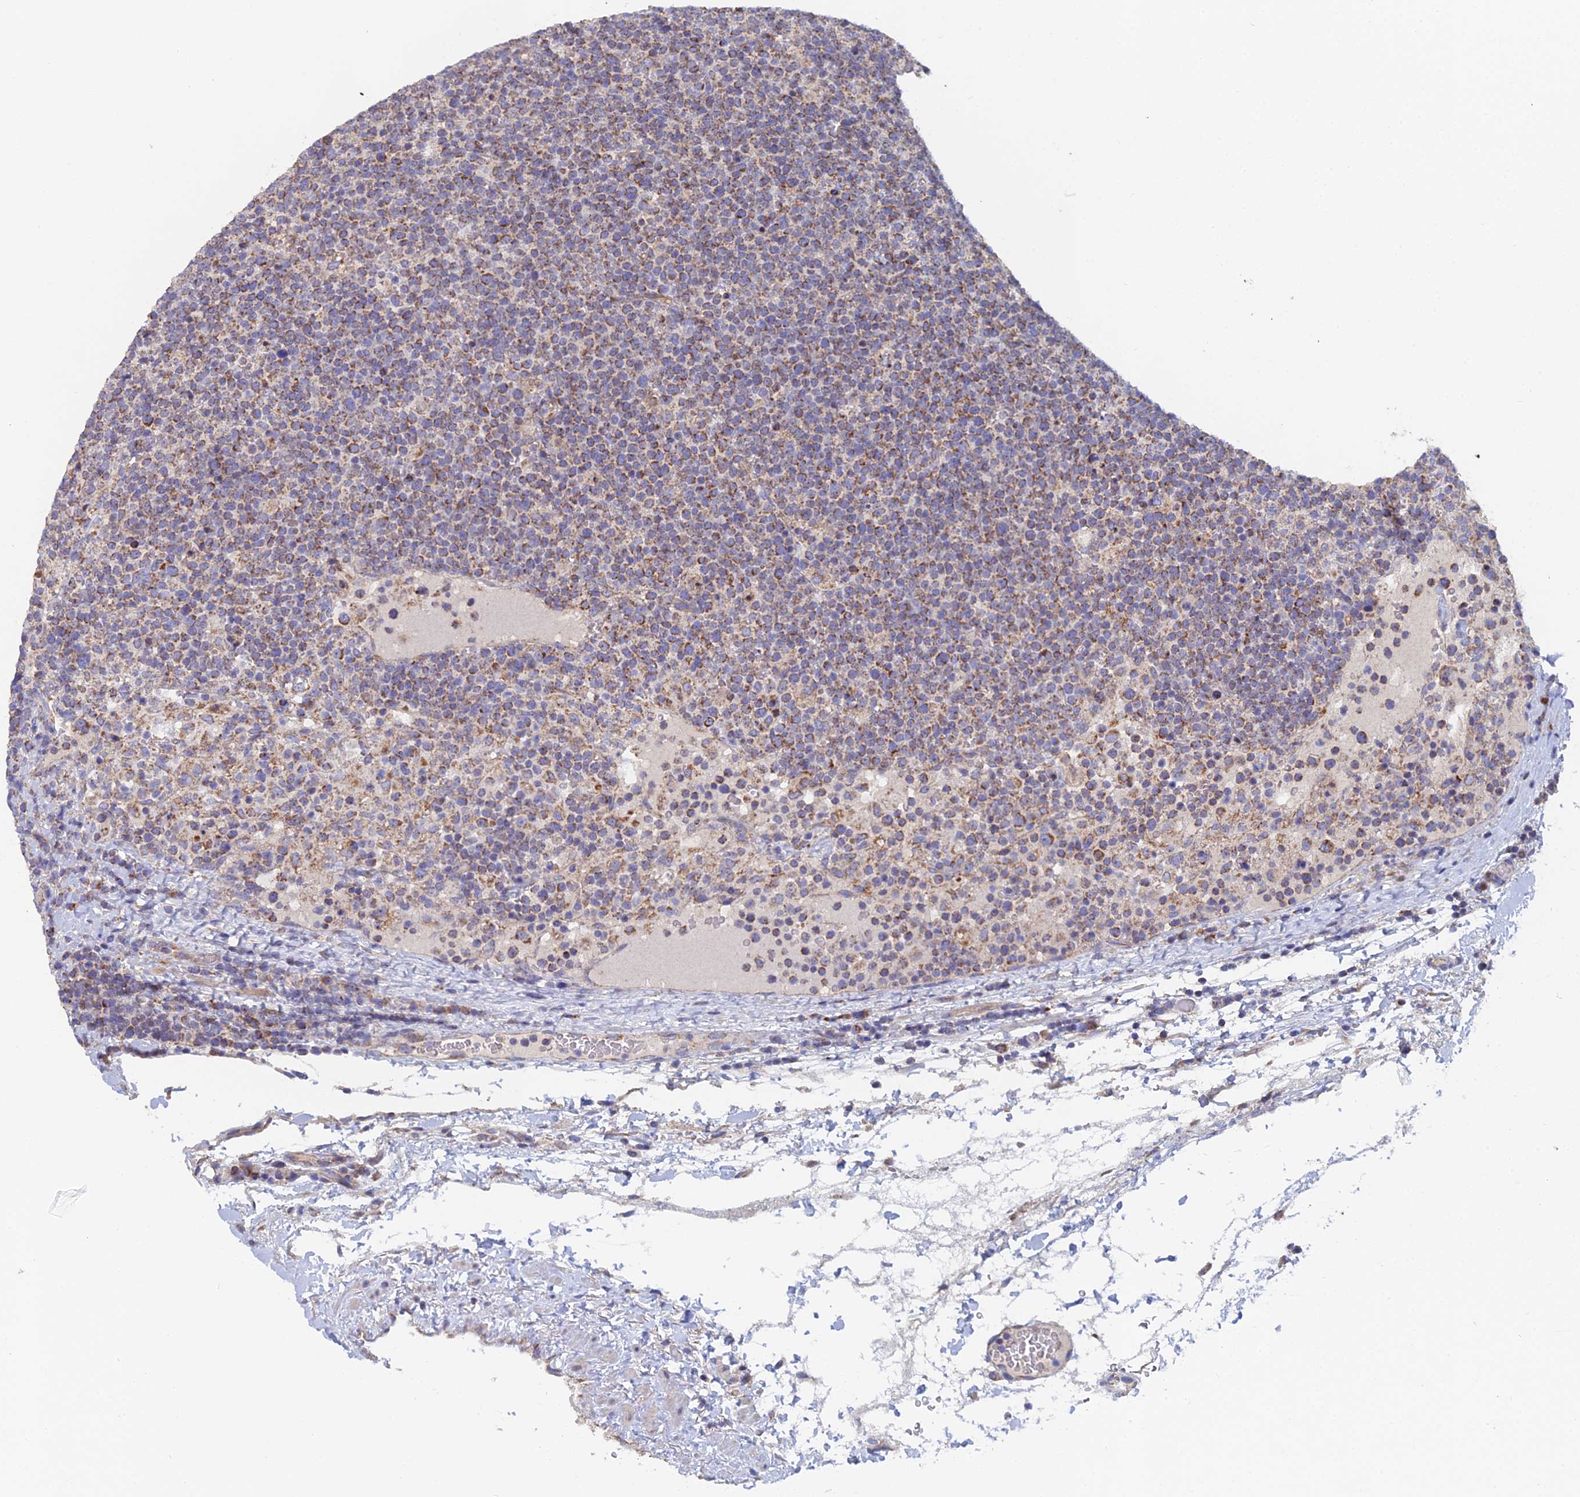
{"staining": {"intensity": "moderate", "quantity": "25%-75%", "location": "cytoplasmic/membranous"}, "tissue": "lymphoma", "cell_type": "Tumor cells", "image_type": "cancer", "snomed": [{"axis": "morphology", "description": "Malignant lymphoma, non-Hodgkin's type, High grade"}, {"axis": "topography", "description": "Lymph node"}], "caption": "Protein expression analysis of human malignant lymphoma, non-Hodgkin's type (high-grade) reveals moderate cytoplasmic/membranous staining in about 25%-75% of tumor cells.", "gene": "ECSIT", "patient": {"sex": "male", "age": 61}}